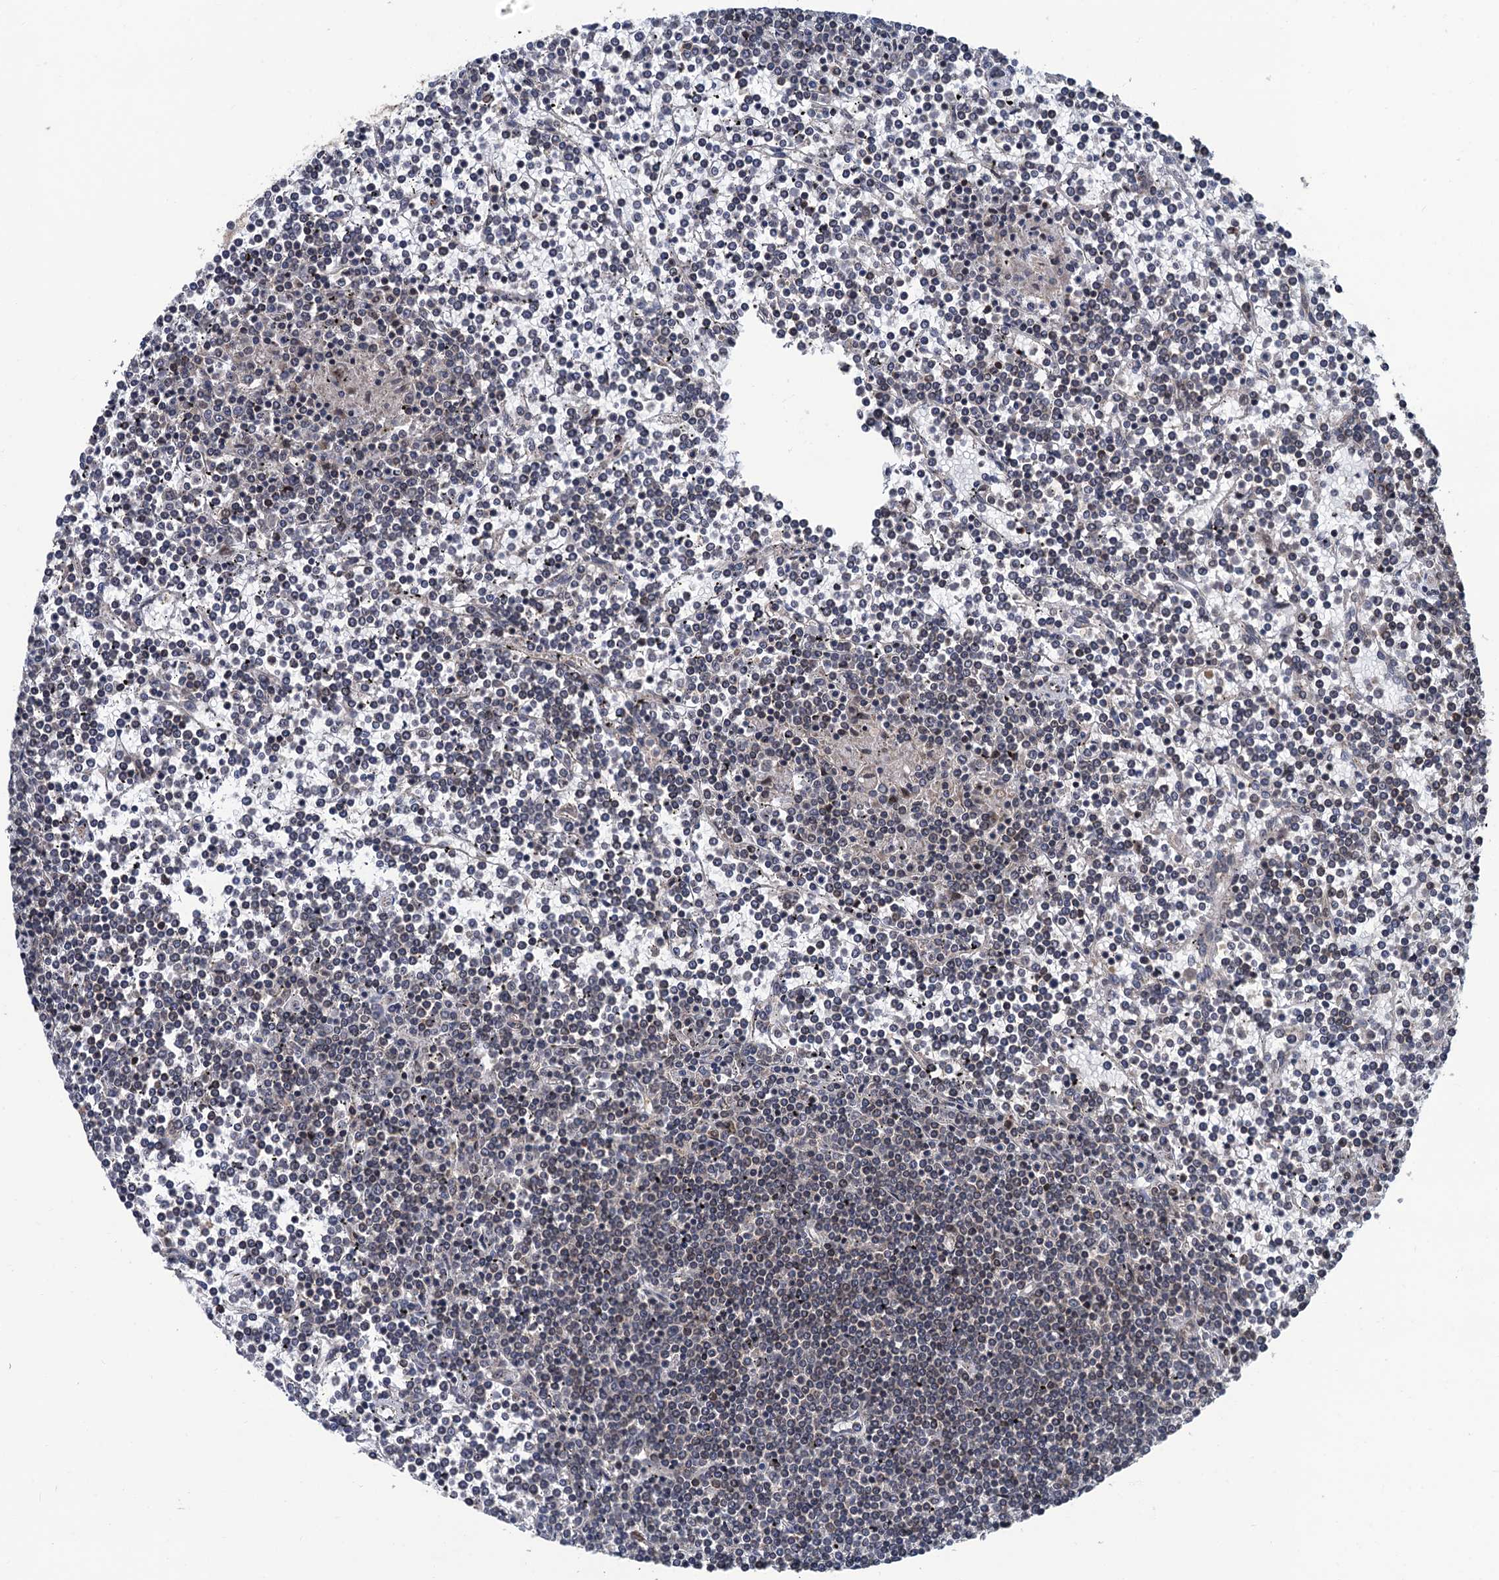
{"staining": {"intensity": "negative", "quantity": "none", "location": "none"}, "tissue": "lymphoma", "cell_type": "Tumor cells", "image_type": "cancer", "snomed": [{"axis": "morphology", "description": "Malignant lymphoma, non-Hodgkin's type, Low grade"}, {"axis": "topography", "description": "Spleen"}], "caption": "IHC photomicrograph of low-grade malignant lymphoma, non-Hodgkin's type stained for a protein (brown), which exhibits no expression in tumor cells.", "gene": "RASSF4", "patient": {"sex": "female", "age": 19}}